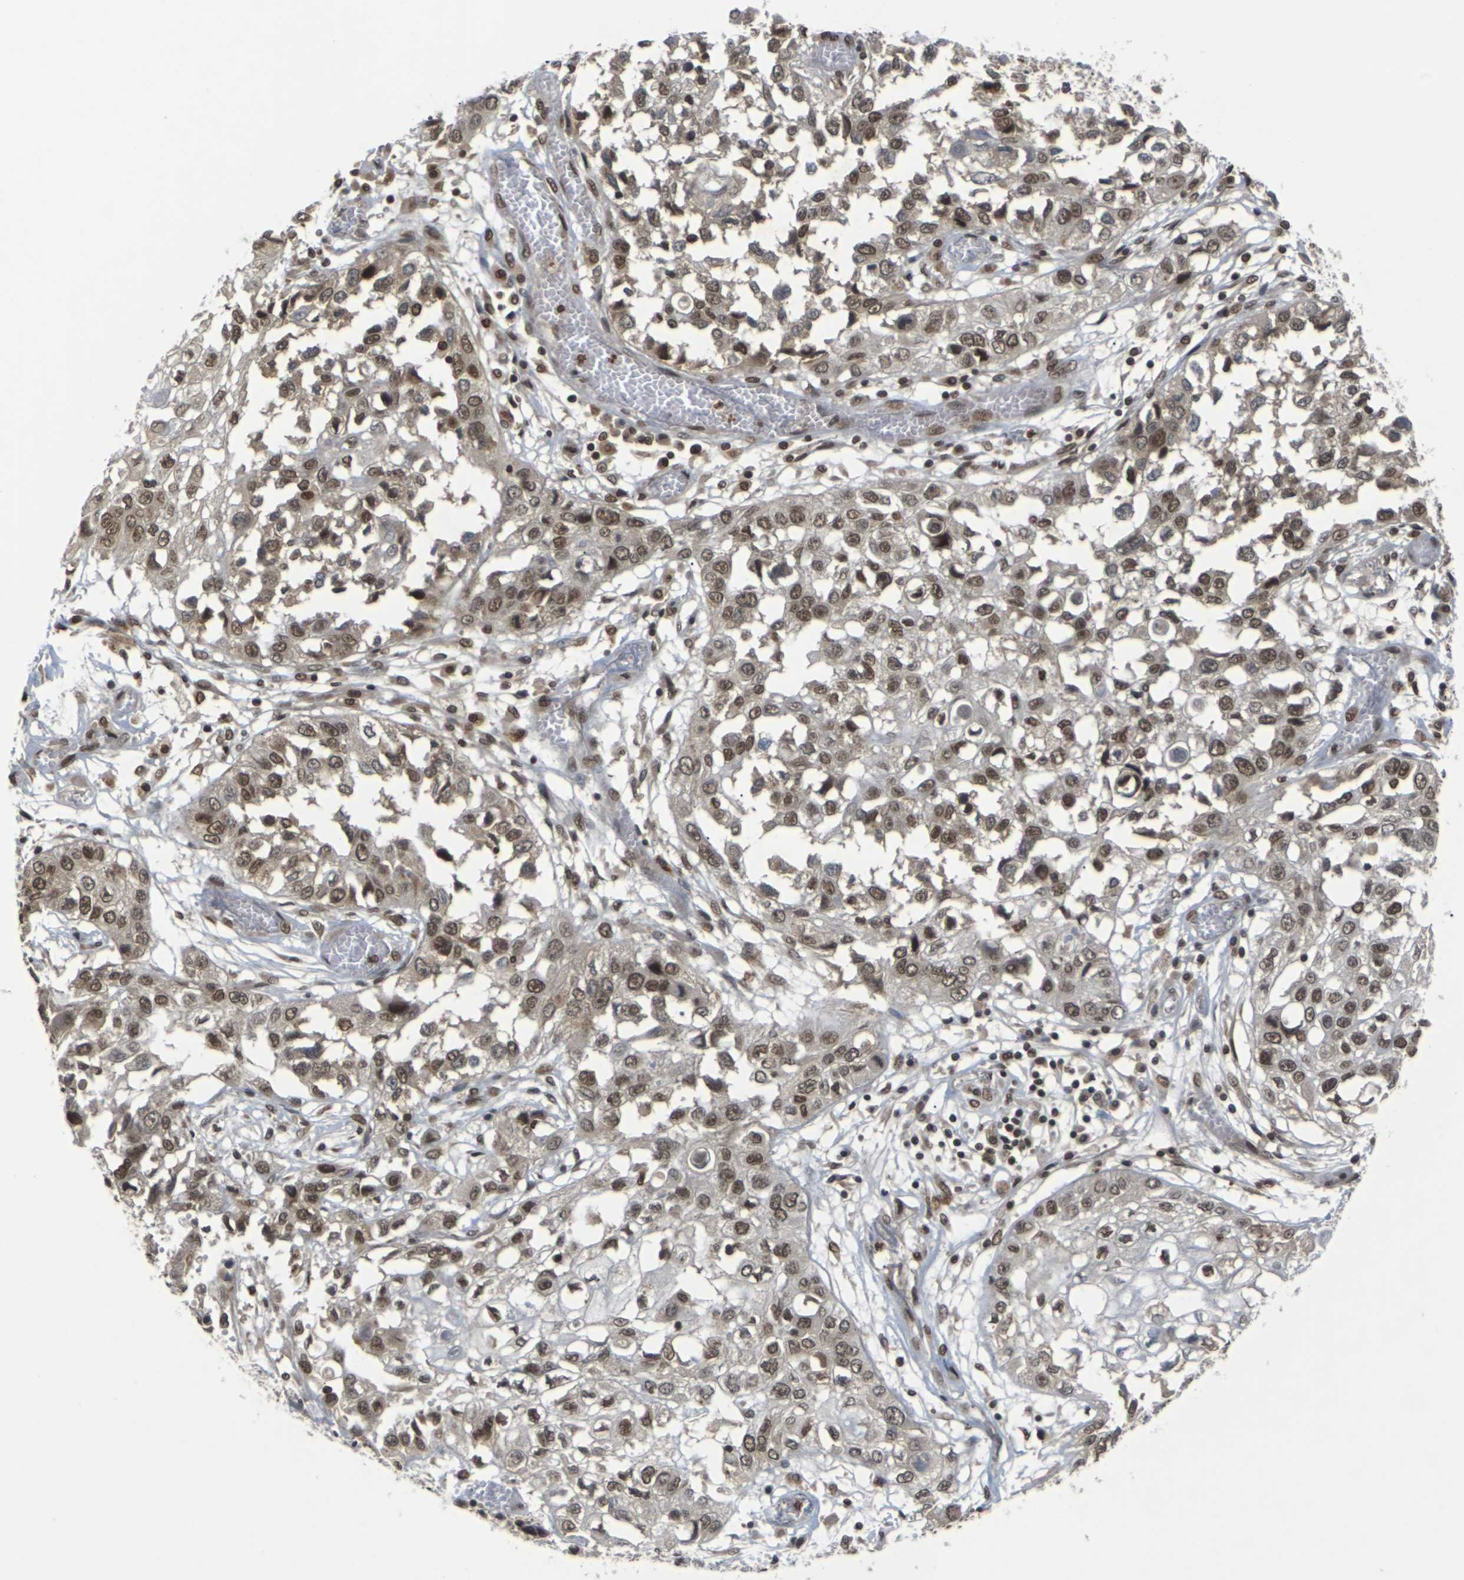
{"staining": {"intensity": "moderate", "quantity": ">75%", "location": "cytoplasmic/membranous,nuclear"}, "tissue": "lung cancer", "cell_type": "Tumor cells", "image_type": "cancer", "snomed": [{"axis": "morphology", "description": "Squamous cell carcinoma, NOS"}, {"axis": "topography", "description": "Lung"}], "caption": "DAB immunohistochemical staining of squamous cell carcinoma (lung) exhibits moderate cytoplasmic/membranous and nuclear protein staining in approximately >75% of tumor cells.", "gene": "NELFA", "patient": {"sex": "male", "age": 71}}